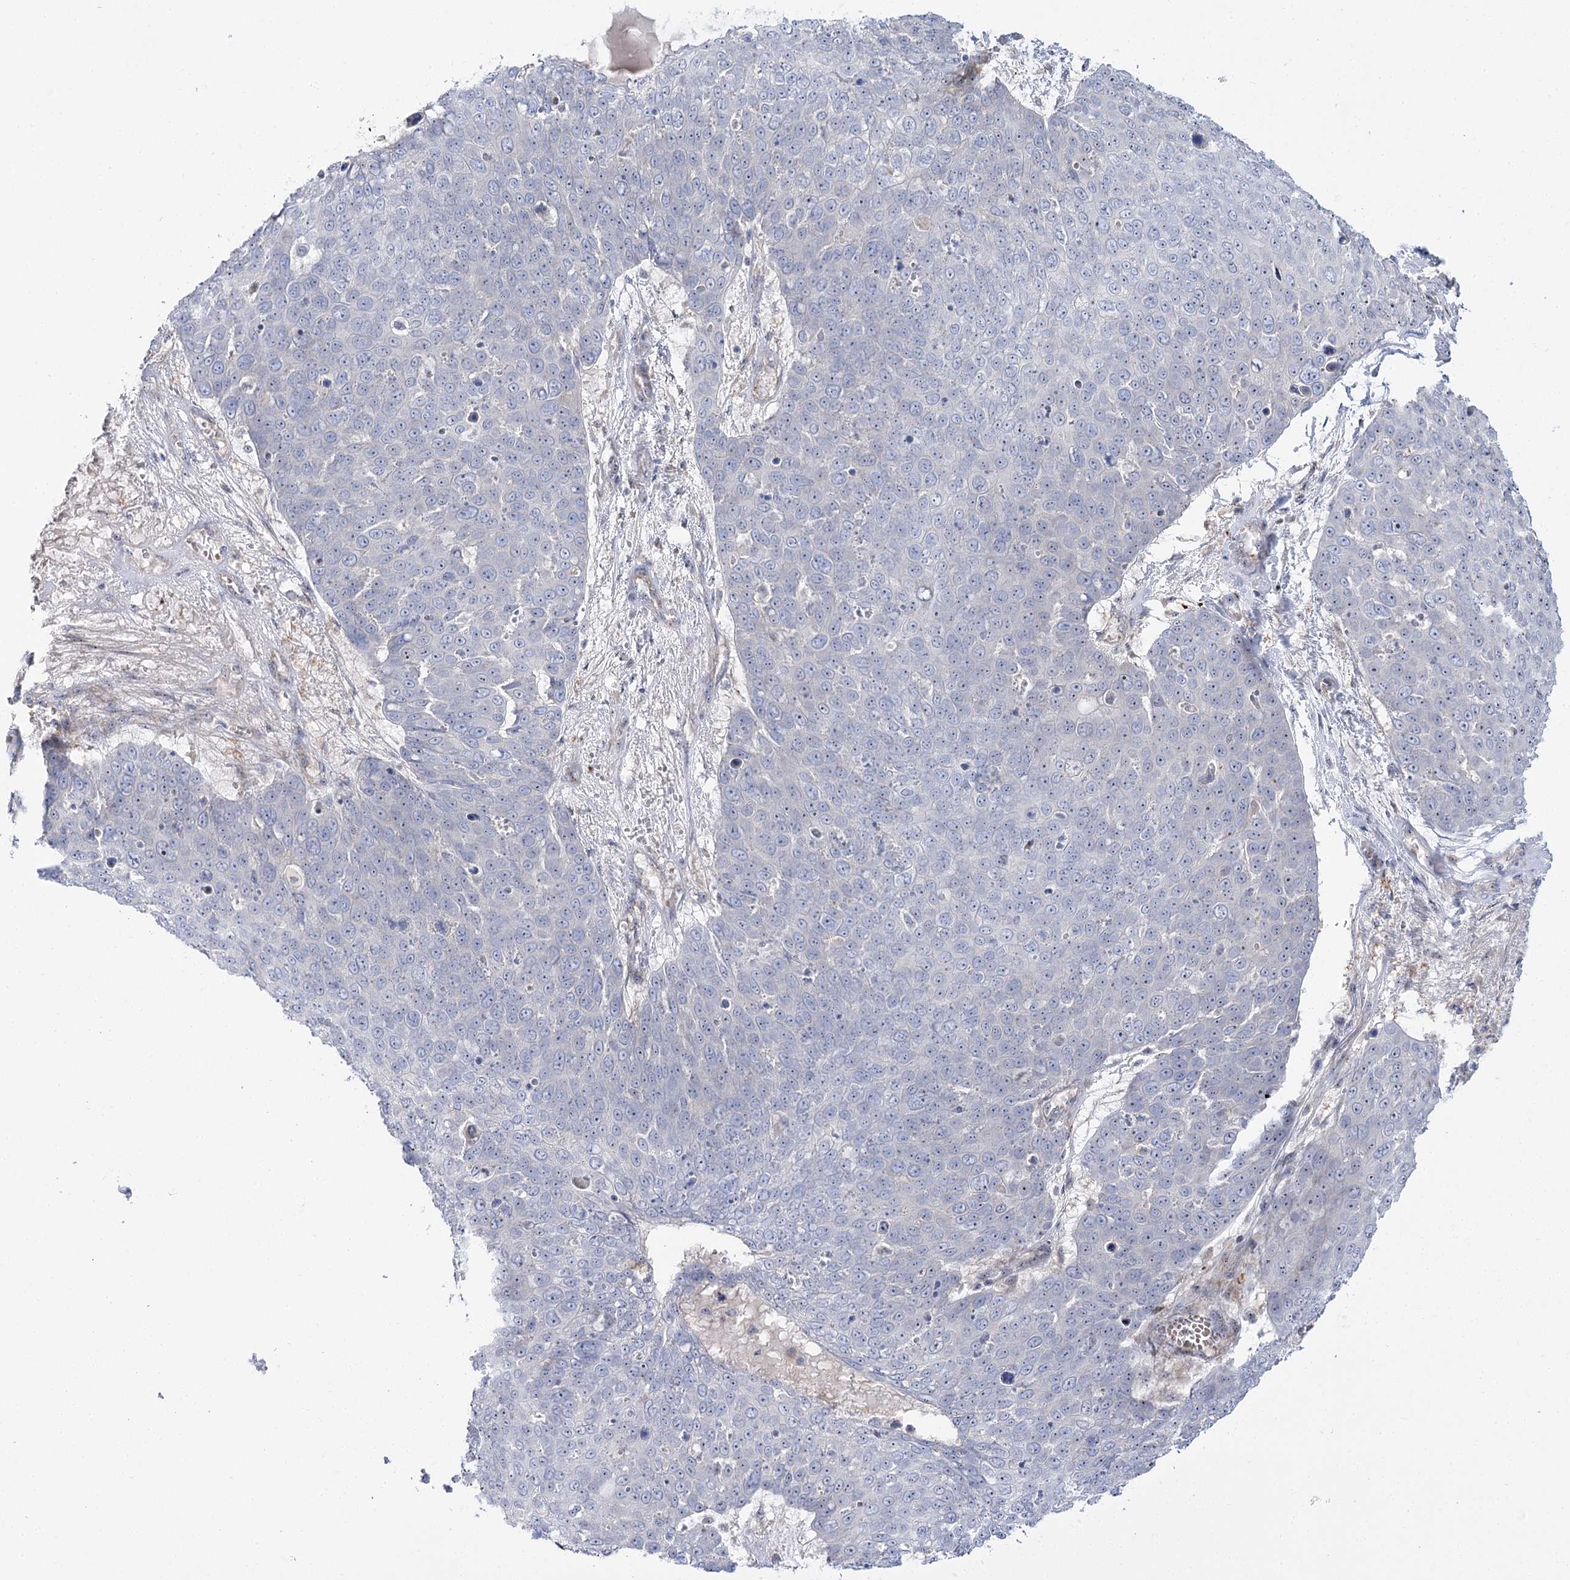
{"staining": {"intensity": "weak", "quantity": "<25%", "location": "nuclear"}, "tissue": "skin cancer", "cell_type": "Tumor cells", "image_type": "cancer", "snomed": [{"axis": "morphology", "description": "Squamous cell carcinoma, NOS"}, {"axis": "topography", "description": "Skin"}], "caption": "Photomicrograph shows no significant protein positivity in tumor cells of skin squamous cell carcinoma. (DAB (3,3'-diaminobenzidine) immunohistochemistry with hematoxylin counter stain).", "gene": "SUOX", "patient": {"sex": "male", "age": 71}}